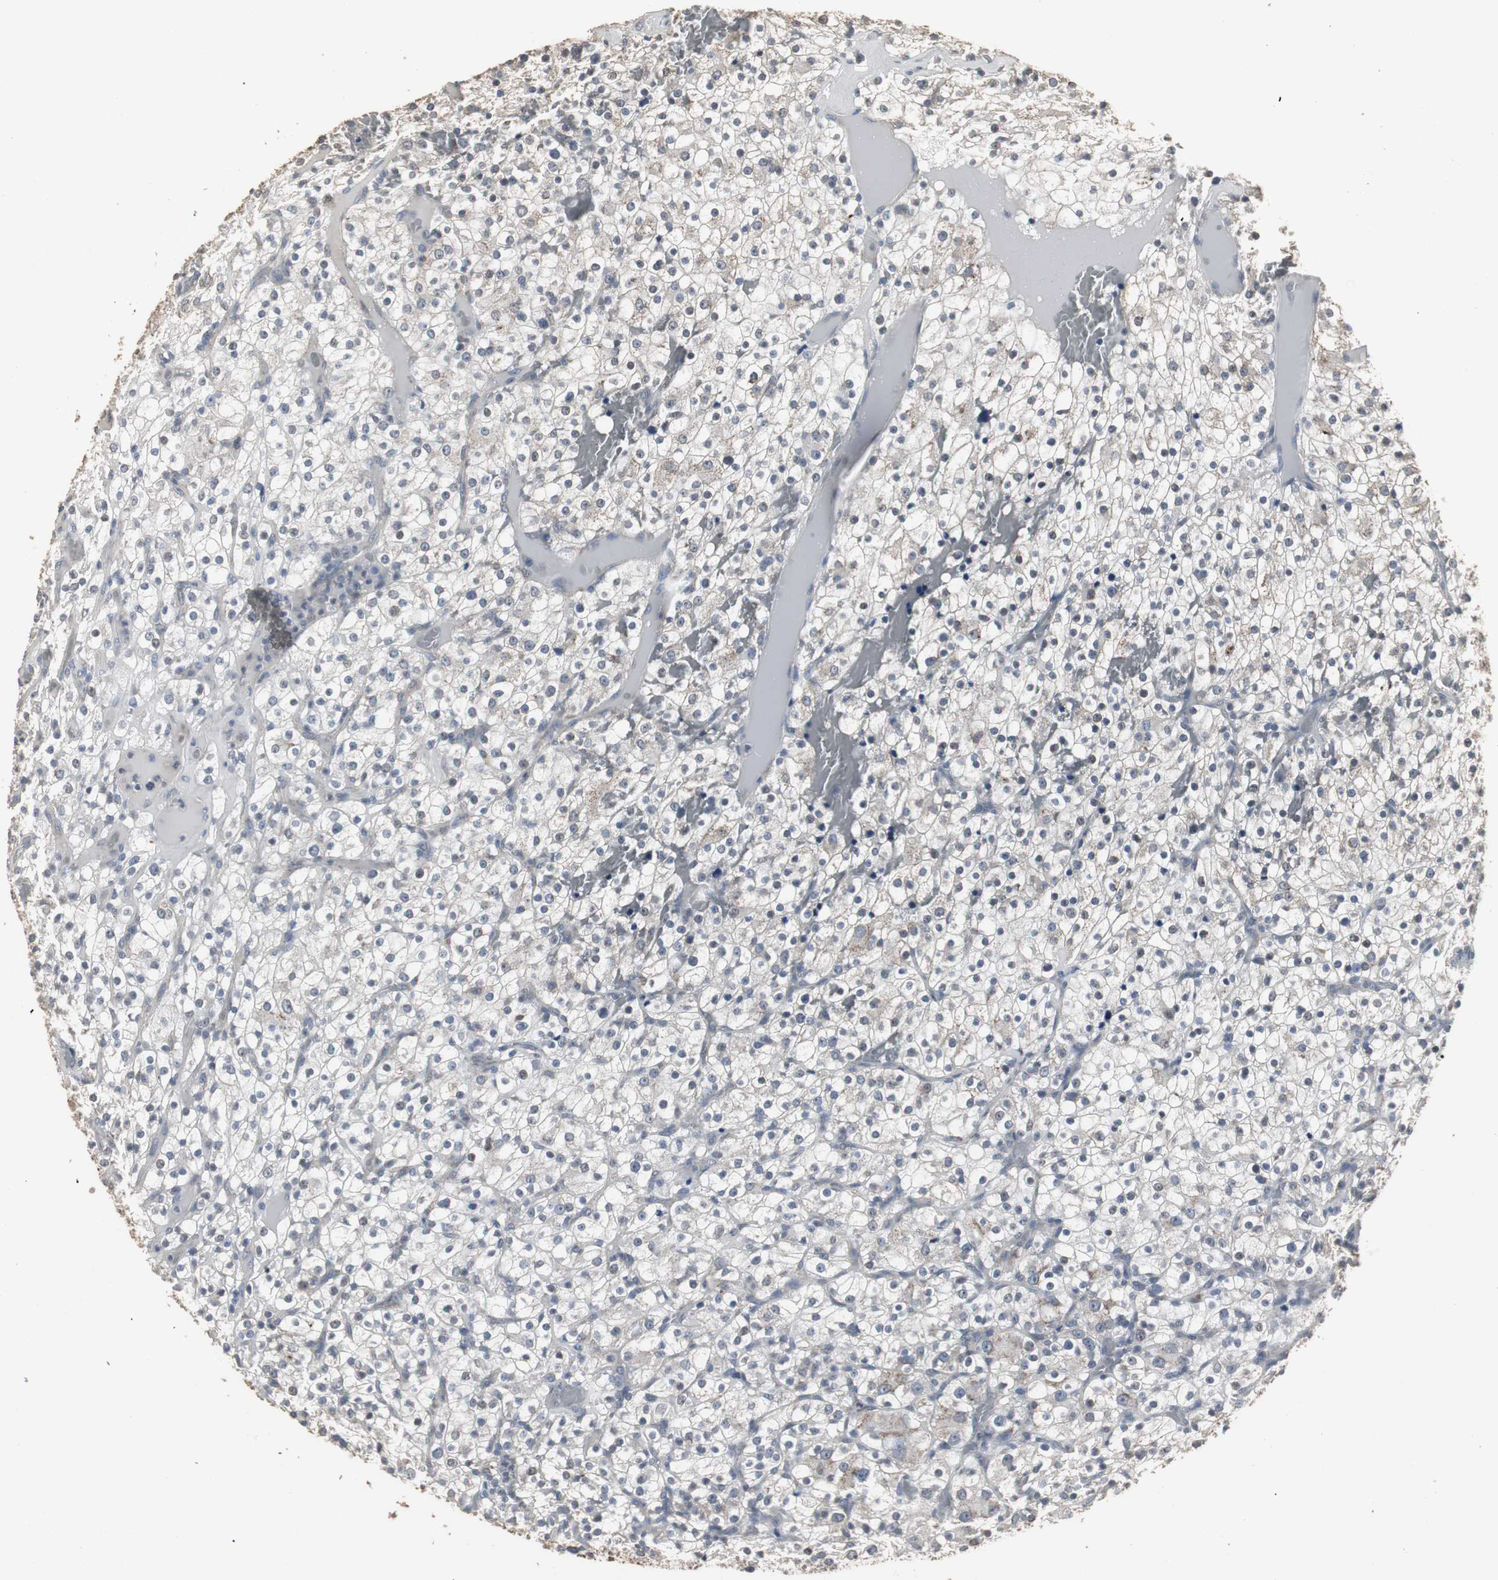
{"staining": {"intensity": "negative", "quantity": "none", "location": "none"}, "tissue": "renal cancer", "cell_type": "Tumor cells", "image_type": "cancer", "snomed": [{"axis": "morphology", "description": "Normal tissue, NOS"}, {"axis": "morphology", "description": "Adenocarcinoma, NOS"}, {"axis": "topography", "description": "Kidney"}], "caption": "Renal cancer stained for a protein using immunohistochemistry (IHC) shows no expression tumor cells.", "gene": "ACAA1", "patient": {"sex": "female", "age": 72}}